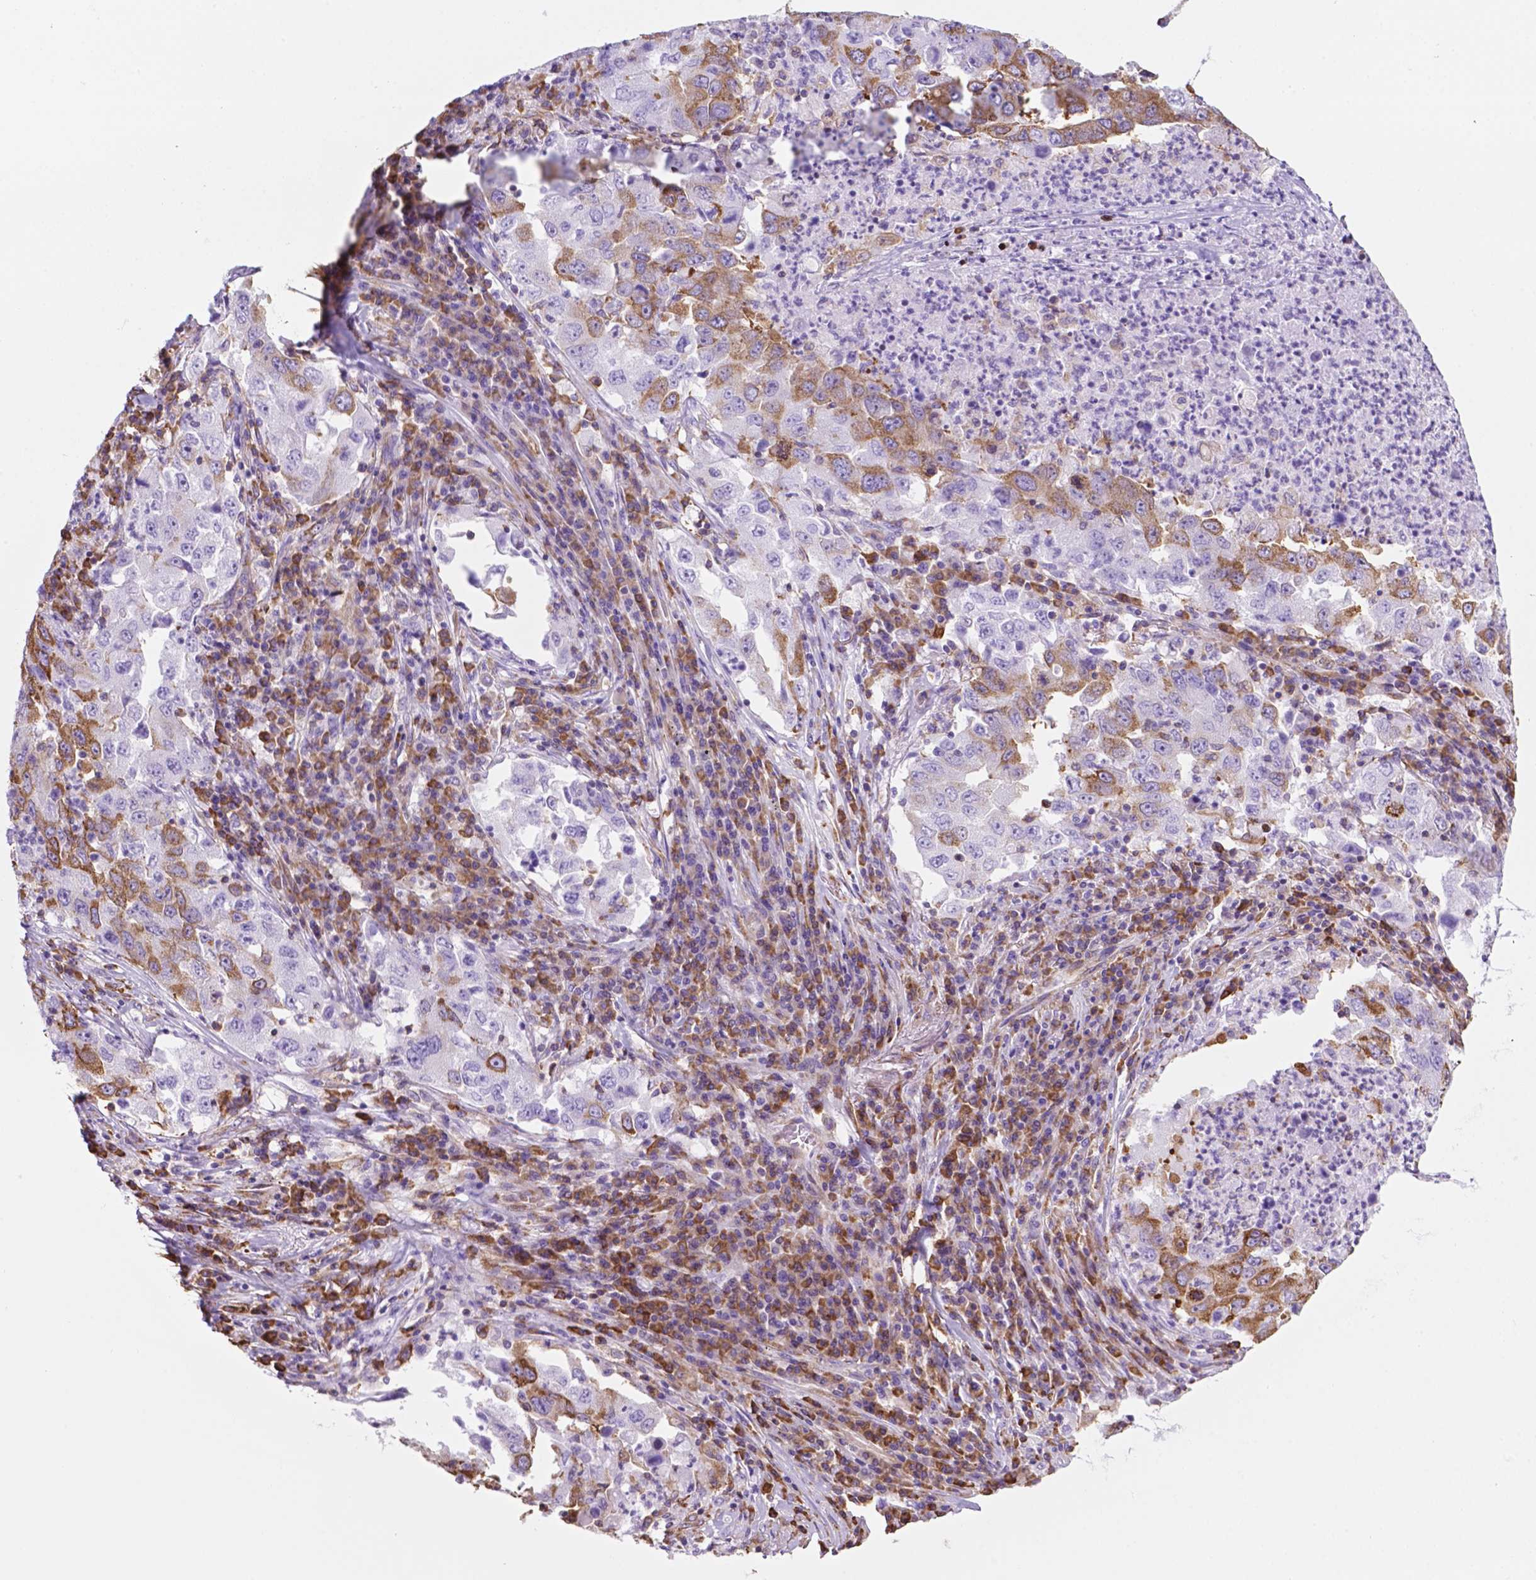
{"staining": {"intensity": "moderate", "quantity": "<25%", "location": "cytoplasmic/membranous"}, "tissue": "lung cancer", "cell_type": "Tumor cells", "image_type": "cancer", "snomed": [{"axis": "morphology", "description": "Adenocarcinoma, NOS"}, {"axis": "topography", "description": "Lung"}], "caption": "Human lung adenocarcinoma stained with a brown dye displays moderate cytoplasmic/membranous positive expression in about <25% of tumor cells.", "gene": "RPL29", "patient": {"sex": "male", "age": 73}}